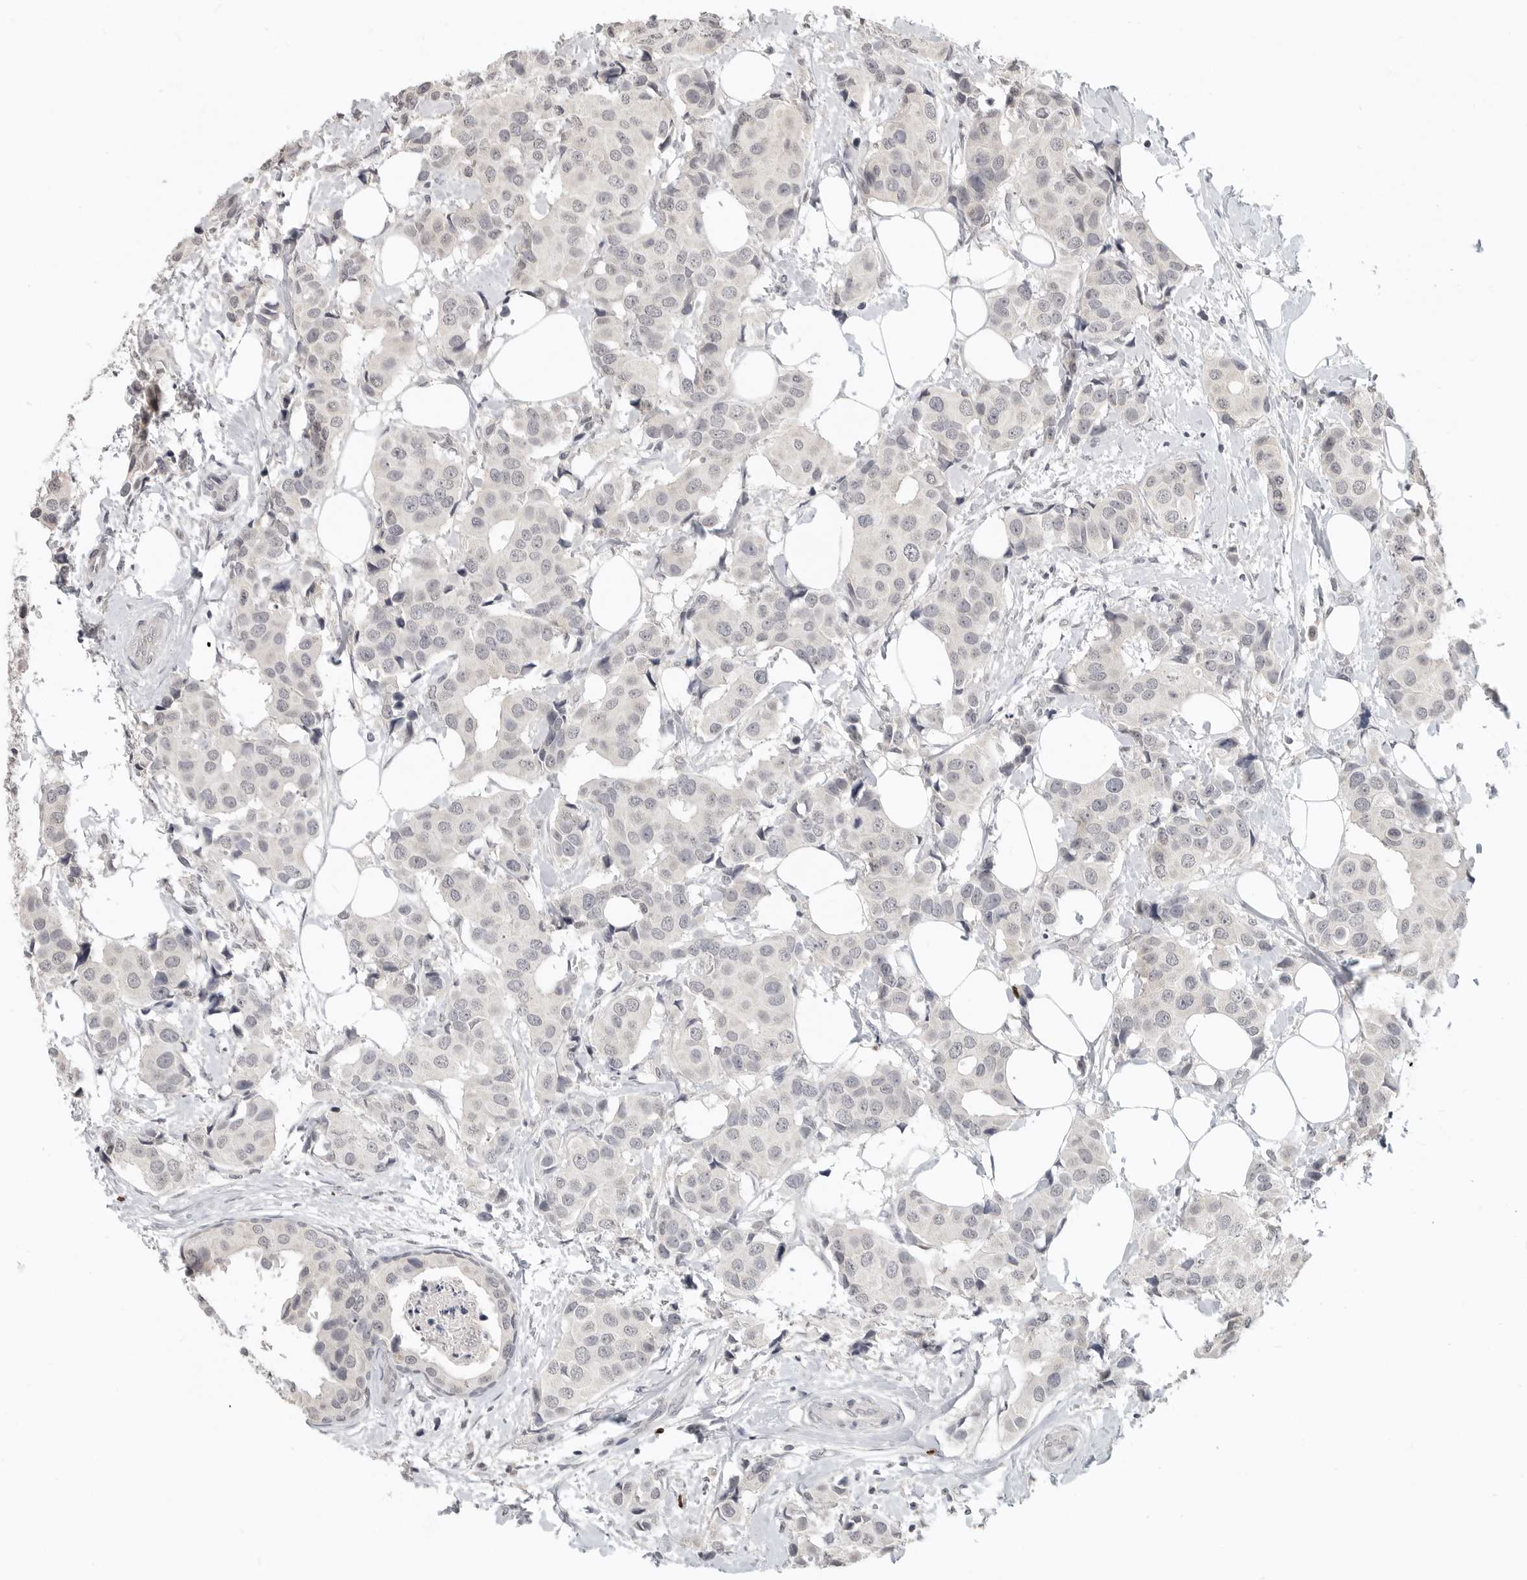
{"staining": {"intensity": "negative", "quantity": "none", "location": "none"}, "tissue": "breast cancer", "cell_type": "Tumor cells", "image_type": "cancer", "snomed": [{"axis": "morphology", "description": "Normal tissue, NOS"}, {"axis": "morphology", "description": "Duct carcinoma"}, {"axis": "topography", "description": "Breast"}], "caption": "IHC of breast cancer shows no staining in tumor cells.", "gene": "FOXP3", "patient": {"sex": "female", "age": 39}}